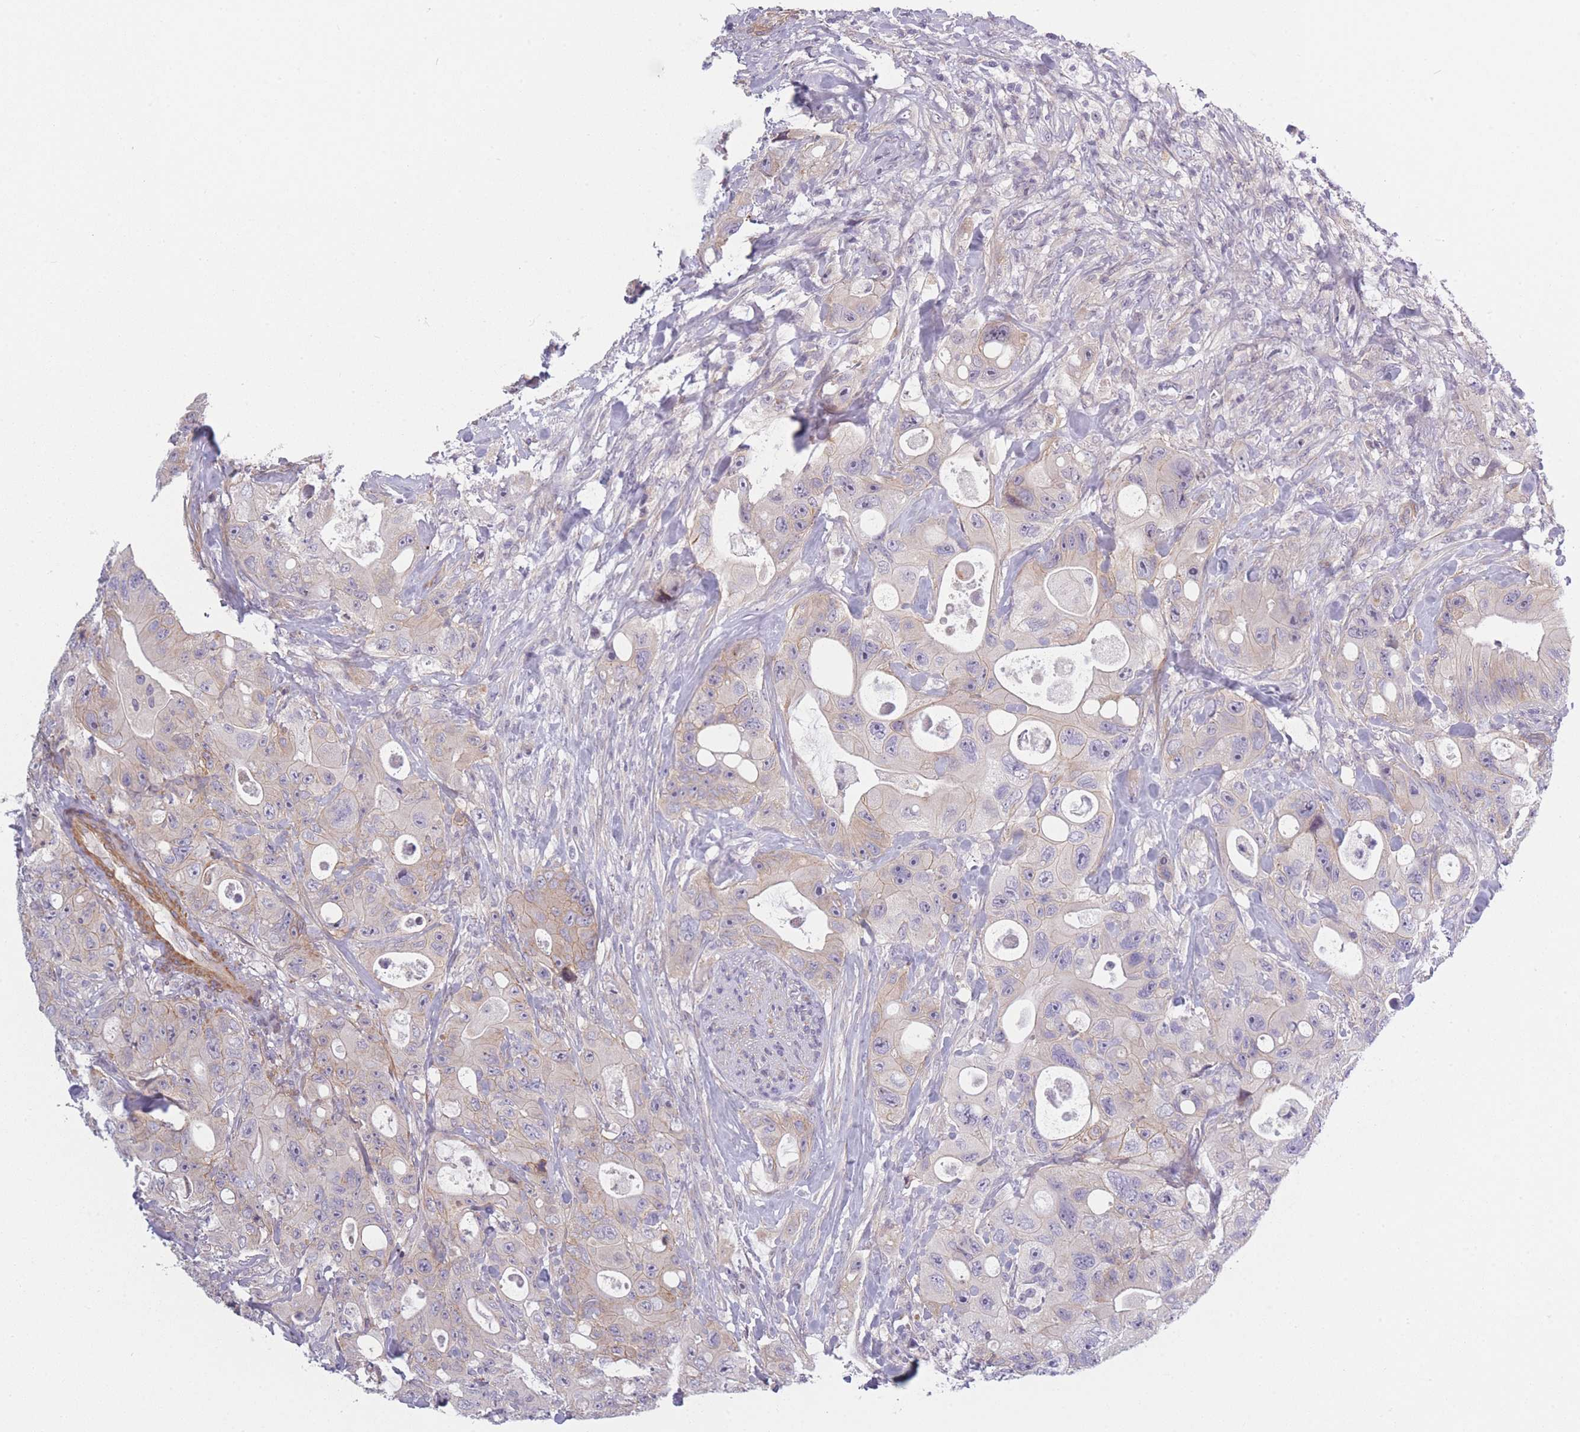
{"staining": {"intensity": "weak", "quantity": "<25%", "location": "cytoplasmic/membranous"}, "tissue": "colorectal cancer", "cell_type": "Tumor cells", "image_type": "cancer", "snomed": [{"axis": "morphology", "description": "Adenocarcinoma, NOS"}, {"axis": "topography", "description": "Colon"}], "caption": "Tumor cells show no significant protein positivity in colorectal adenocarcinoma.", "gene": "SLC7A6", "patient": {"sex": "female", "age": 46}}